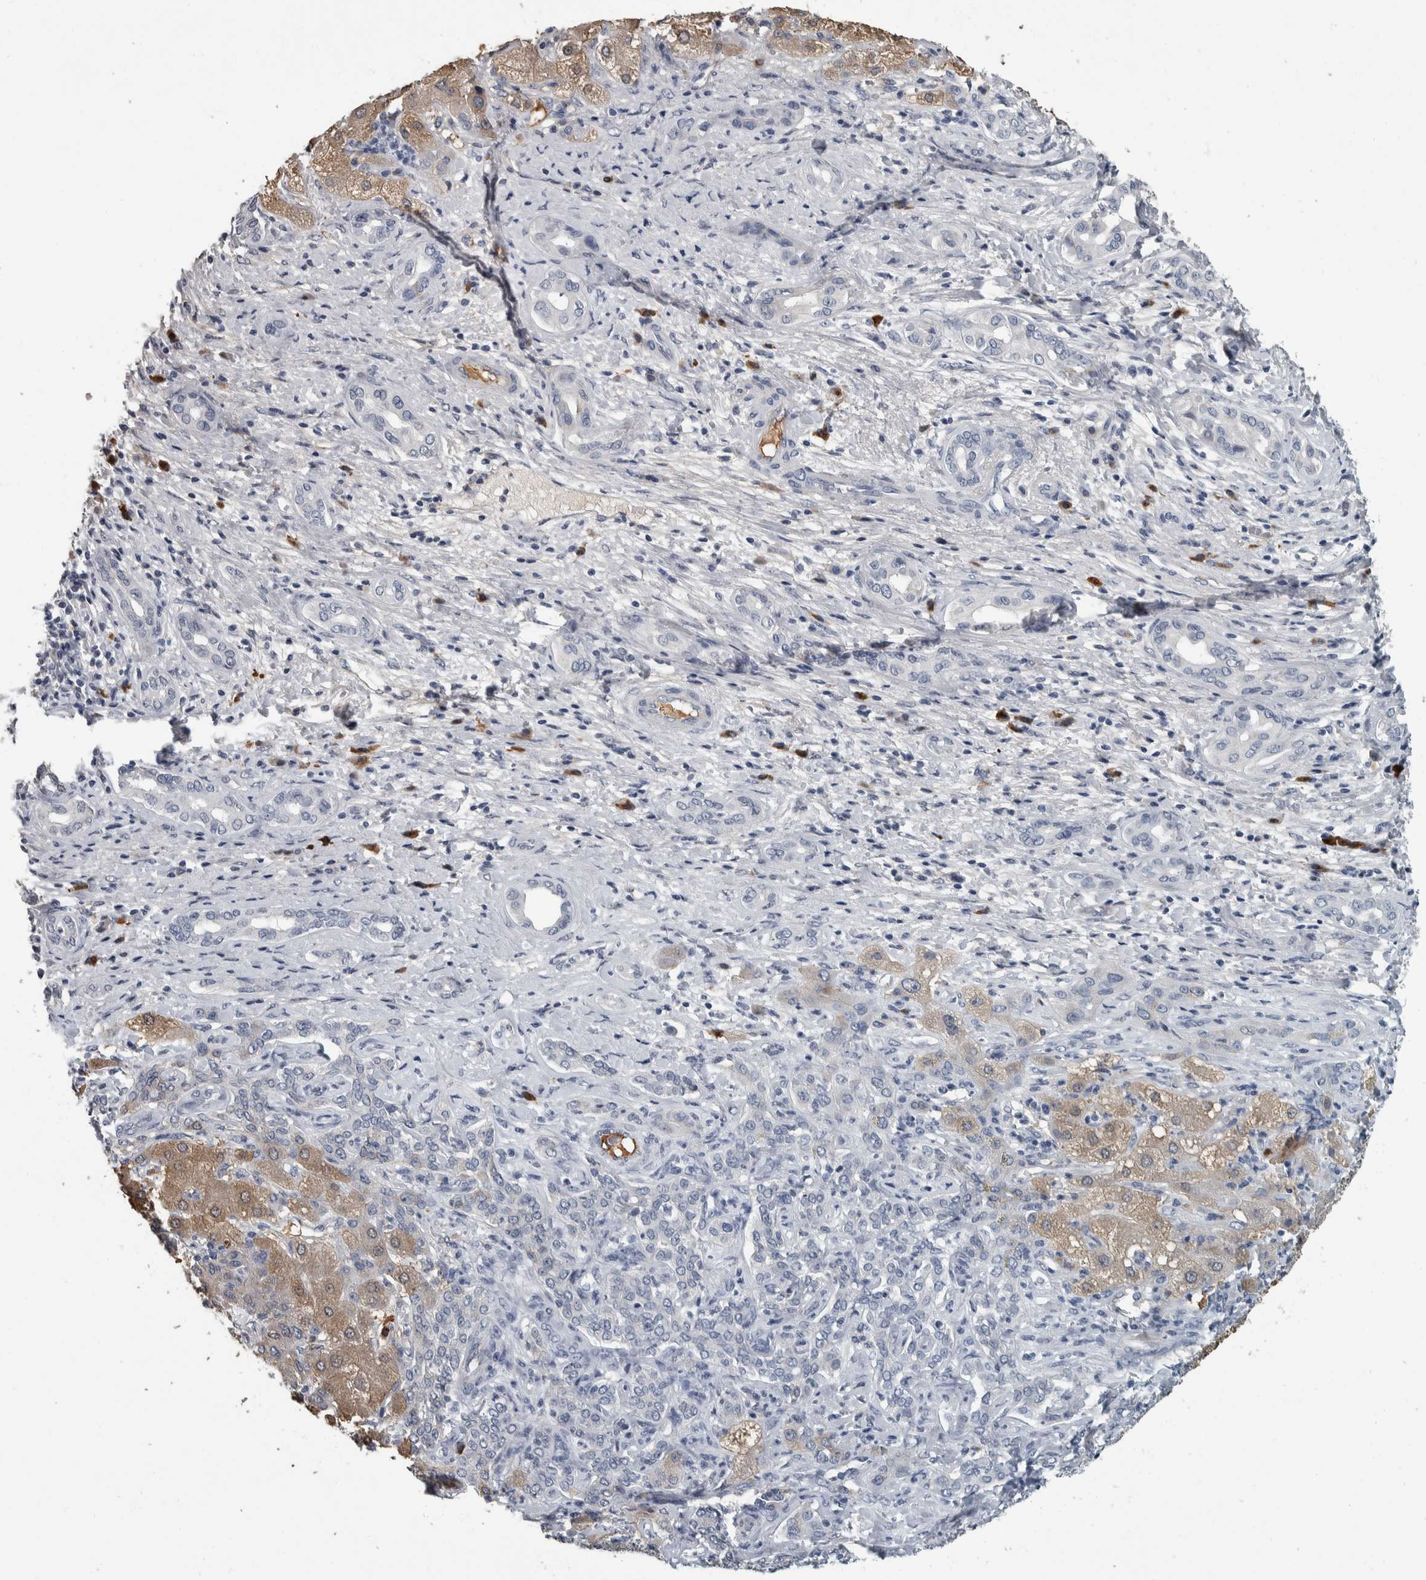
{"staining": {"intensity": "weak", "quantity": "<25%", "location": "cytoplasmic/membranous"}, "tissue": "liver cancer", "cell_type": "Tumor cells", "image_type": "cancer", "snomed": [{"axis": "morphology", "description": "Carcinoma, Hepatocellular, NOS"}, {"axis": "topography", "description": "Liver"}], "caption": "The IHC image has no significant staining in tumor cells of liver cancer (hepatocellular carcinoma) tissue.", "gene": "CAVIN4", "patient": {"sex": "male", "age": 65}}